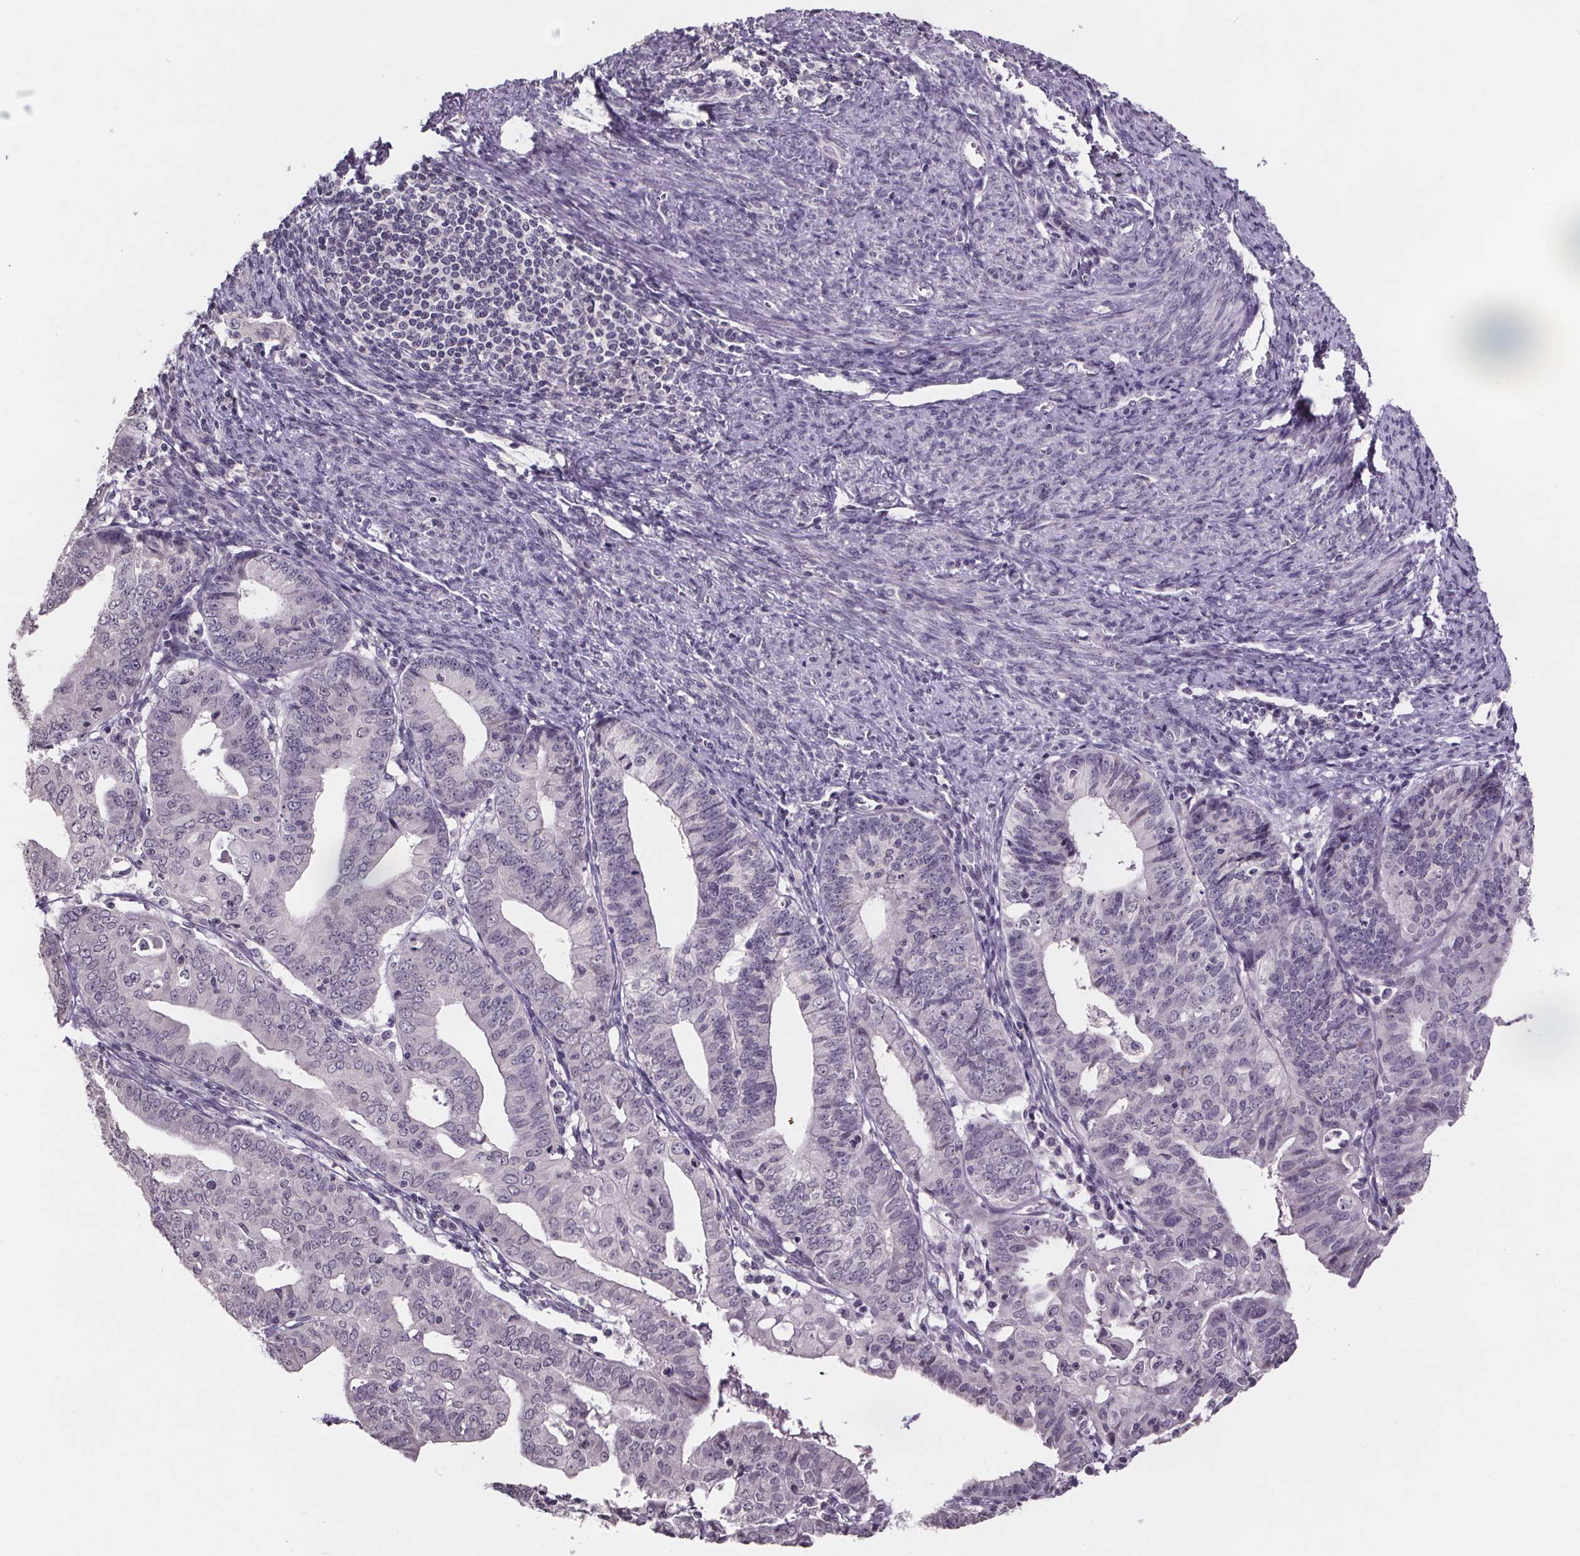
{"staining": {"intensity": "negative", "quantity": "none", "location": "none"}, "tissue": "endometrial cancer", "cell_type": "Tumor cells", "image_type": "cancer", "snomed": [{"axis": "morphology", "description": "Adenocarcinoma, NOS"}, {"axis": "topography", "description": "Endometrium"}], "caption": "This image is of adenocarcinoma (endometrial) stained with immunohistochemistry to label a protein in brown with the nuclei are counter-stained blue. There is no staining in tumor cells.", "gene": "NKX6-1", "patient": {"sex": "female", "age": 56}}